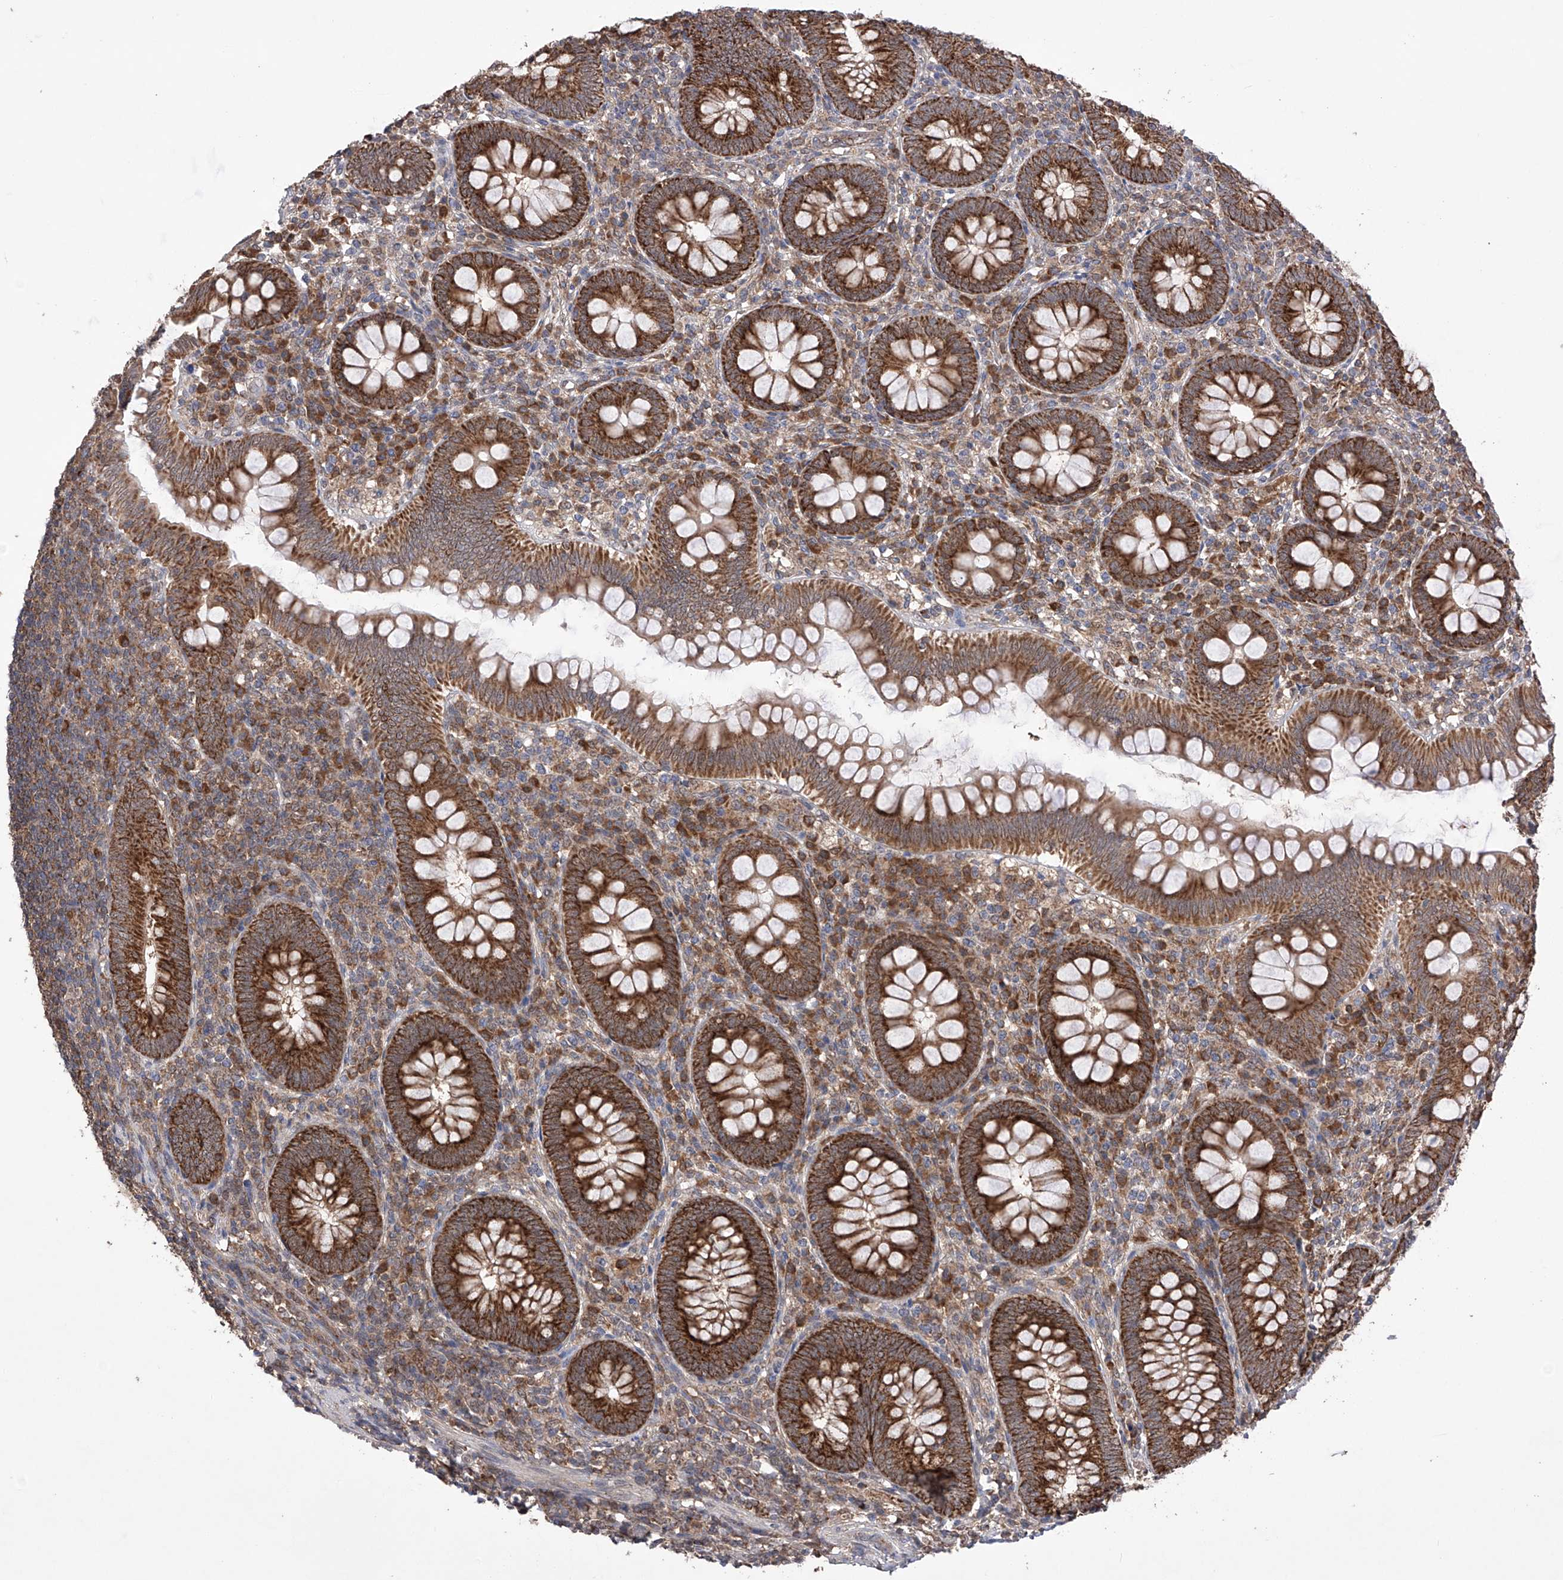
{"staining": {"intensity": "strong", "quantity": ">75%", "location": "cytoplasmic/membranous"}, "tissue": "appendix", "cell_type": "Glandular cells", "image_type": "normal", "snomed": [{"axis": "morphology", "description": "Normal tissue, NOS"}, {"axis": "topography", "description": "Appendix"}], "caption": "Appendix stained with a brown dye demonstrates strong cytoplasmic/membranous positive staining in about >75% of glandular cells.", "gene": "SDHAF4", "patient": {"sex": "male", "age": 14}}